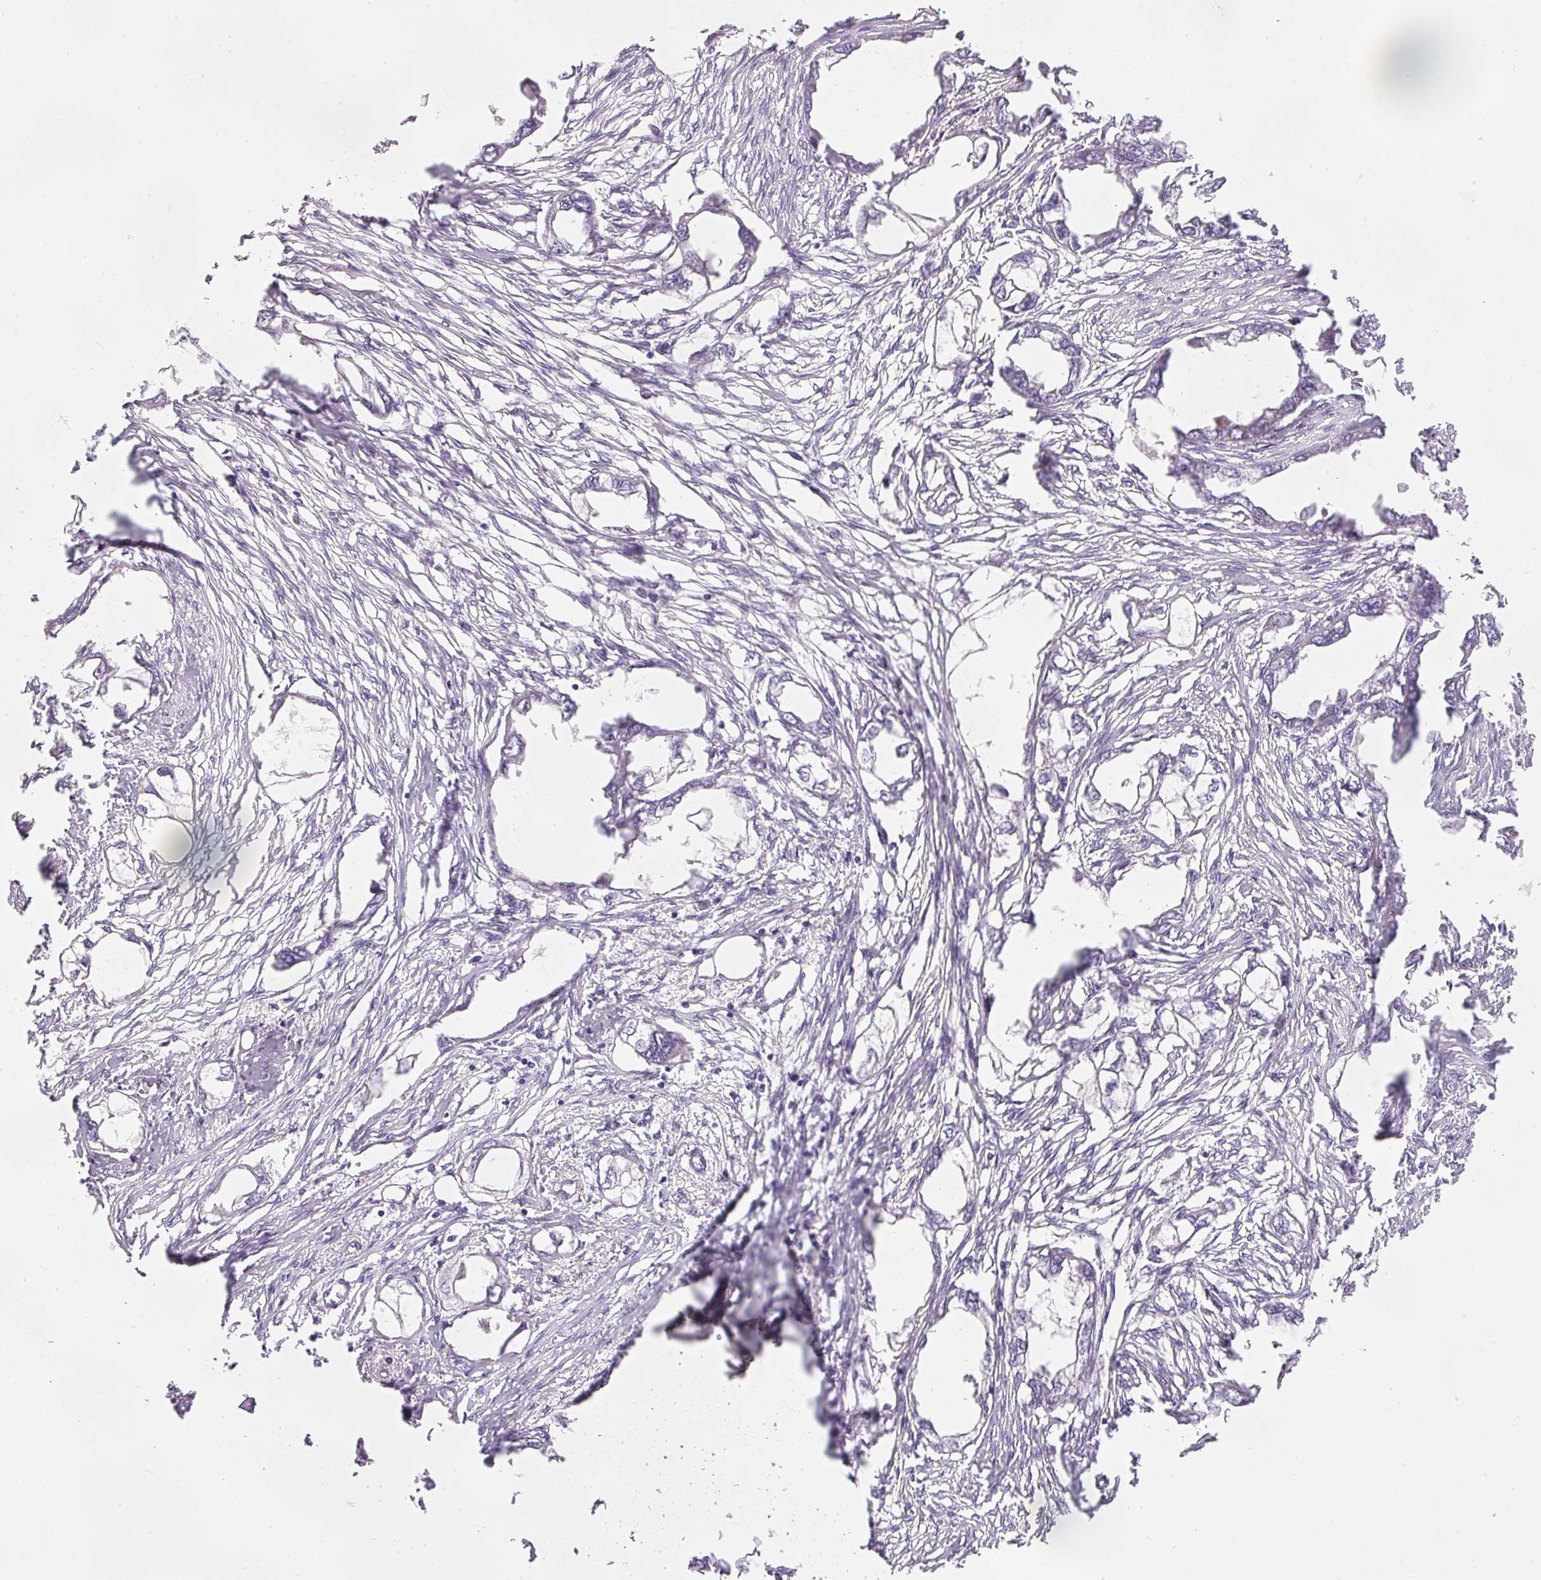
{"staining": {"intensity": "negative", "quantity": "none", "location": "none"}, "tissue": "endometrial cancer", "cell_type": "Tumor cells", "image_type": "cancer", "snomed": [{"axis": "morphology", "description": "Adenocarcinoma, NOS"}, {"axis": "morphology", "description": "Adenocarcinoma, metastatic, NOS"}, {"axis": "topography", "description": "Adipose tissue"}, {"axis": "topography", "description": "Endometrium"}], "caption": "DAB (3,3'-diaminobenzidine) immunohistochemical staining of endometrial adenocarcinoma displays no significant staining in tumor cells.", "gene": "KPNA5", "patient": {"sex": "female", "age": 67}}